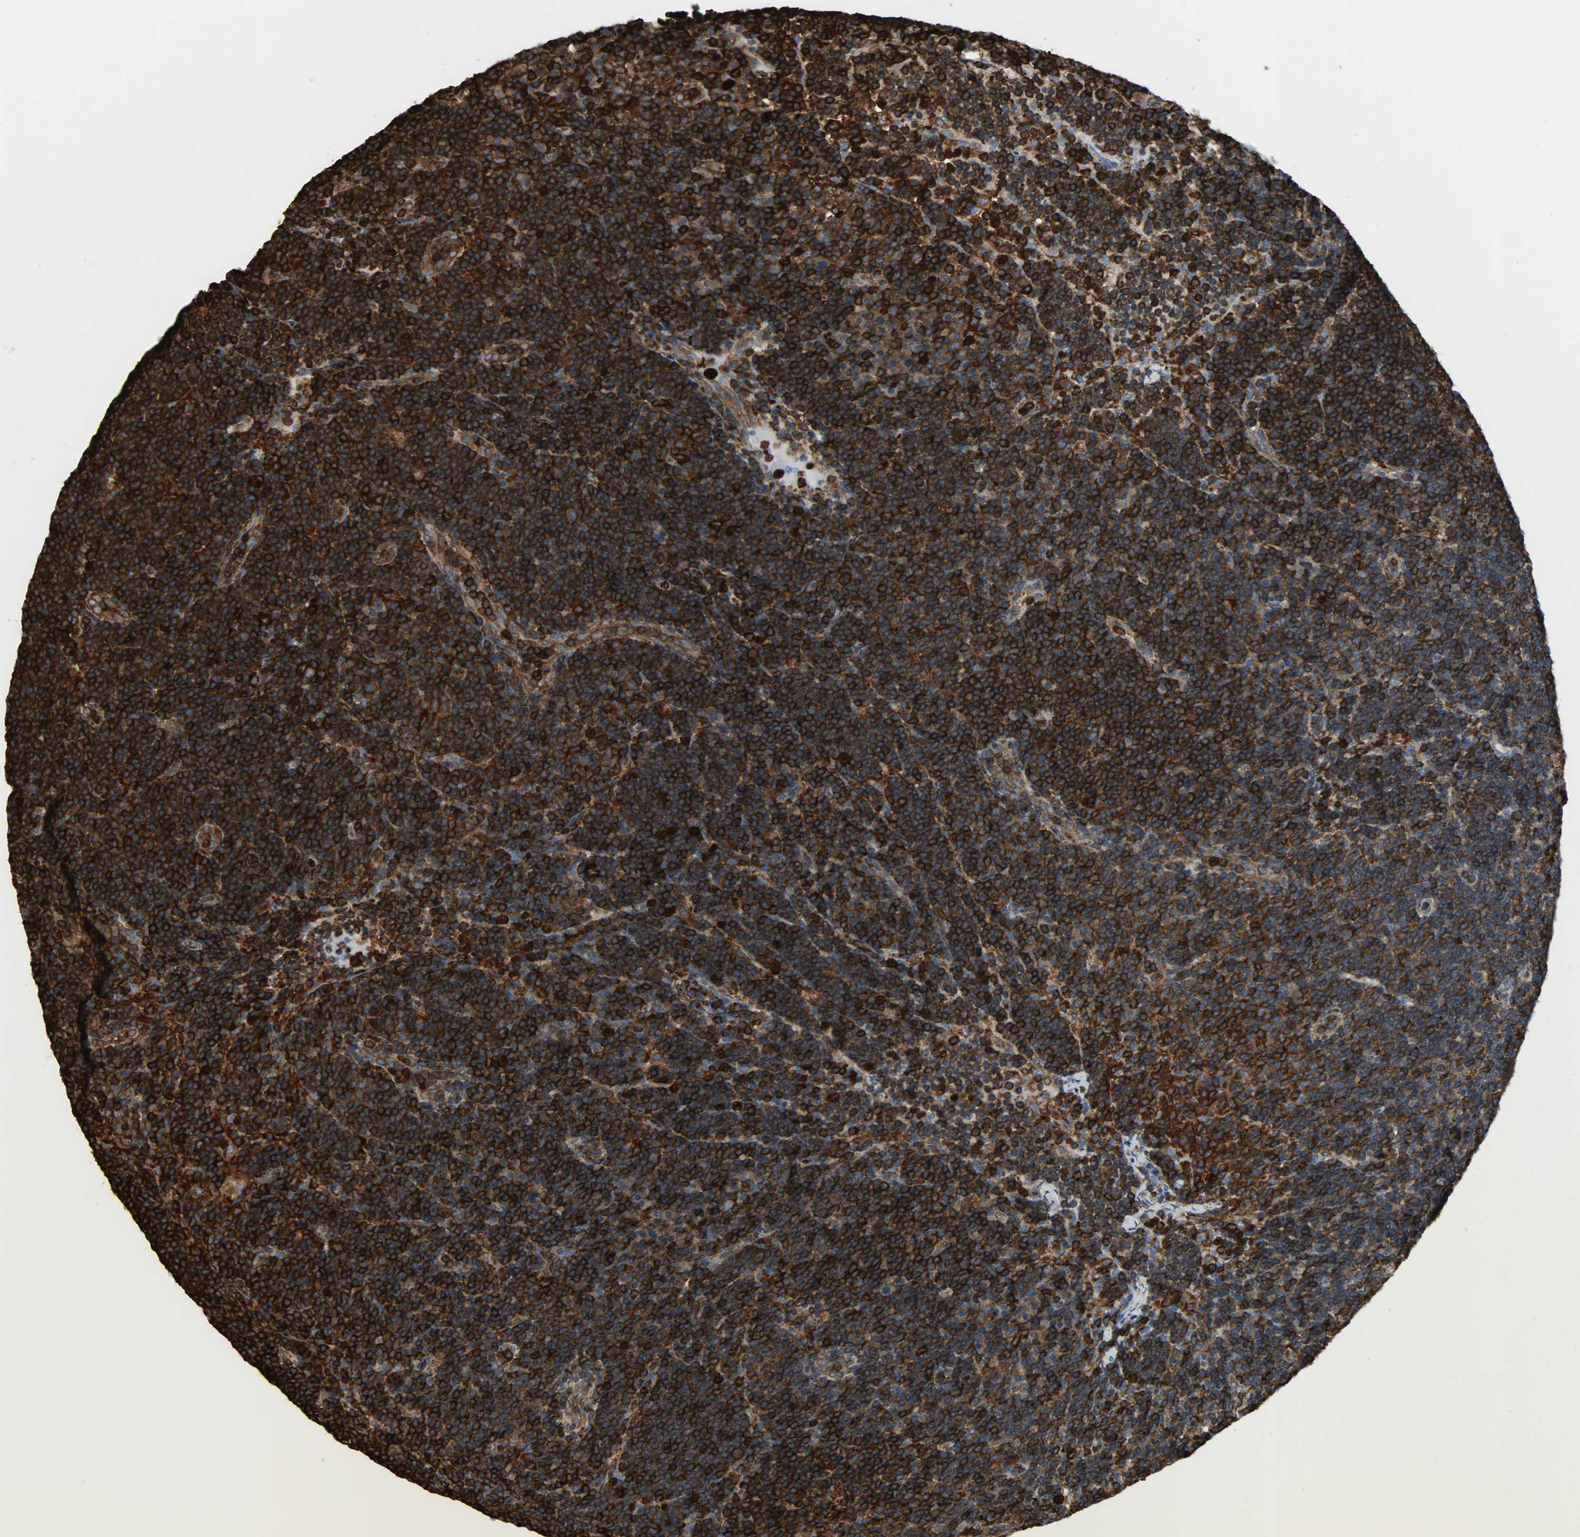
{"staining": {"intensity": "strong", "quantity": ">75%", "location": "cytoplasmic/membranous"}, "tissue": "lymph node", "cell_type": "Germinal center cells", "image_type": "normal", "snomed": [{"axis": "morphology", "description": "Normal tissue, NOS"}, {"axis": "morphology", "description": "Squamous cell carcinoma, metastatic, NOS"}, {"axis": "topography", "description": "Lymph node"}], "caption": "Protein expression by IHC exhibits strong cytoplasmic/membranous expression in about >75% of germinal center cells in unremarkable lymph node.", "gene": "VASP", "patient": {"sex": "female", "age": 53}}